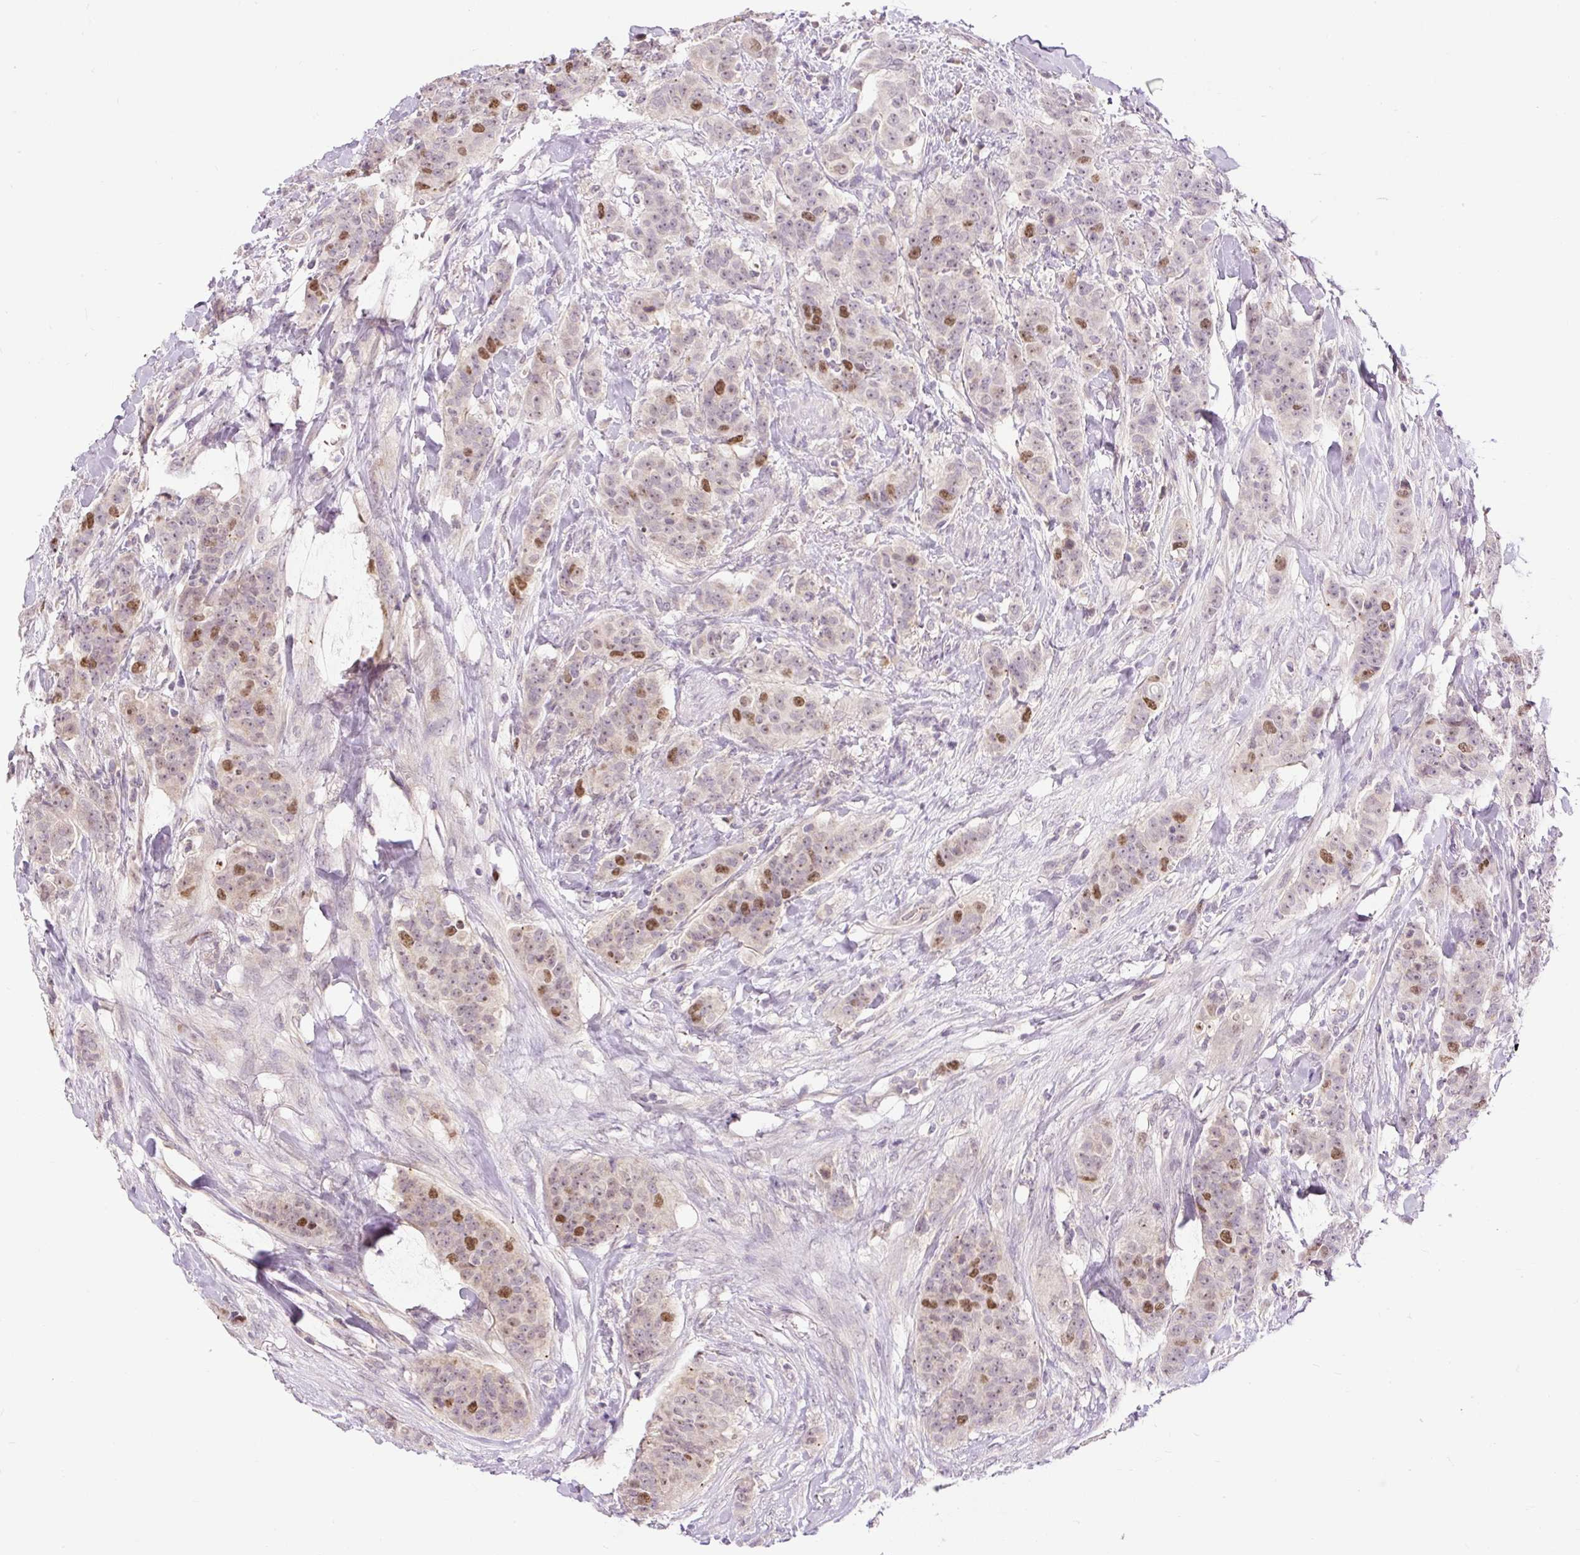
{"staining": {"intensity": "moderate", "quantity": "25%-75%", "location": "nuclear"}, "tissue": "breast cancer", "cell_type": "Tumor cells", "image_type": "cancer", "snomed": [{"axis": "morphology", "description": "Duct carcinoma"}, {"axis": "topography", "description": "Breast"}], "caption": "Moderate nuclear staining is identified in about 25%-75% of tumor cells in breast cancer (intraductal carcinoma). (DAB IHC with brightfield microscopy, high magnification).", "gene": "RACGAP1", "patient": {"sex": "female", "age": 40}}